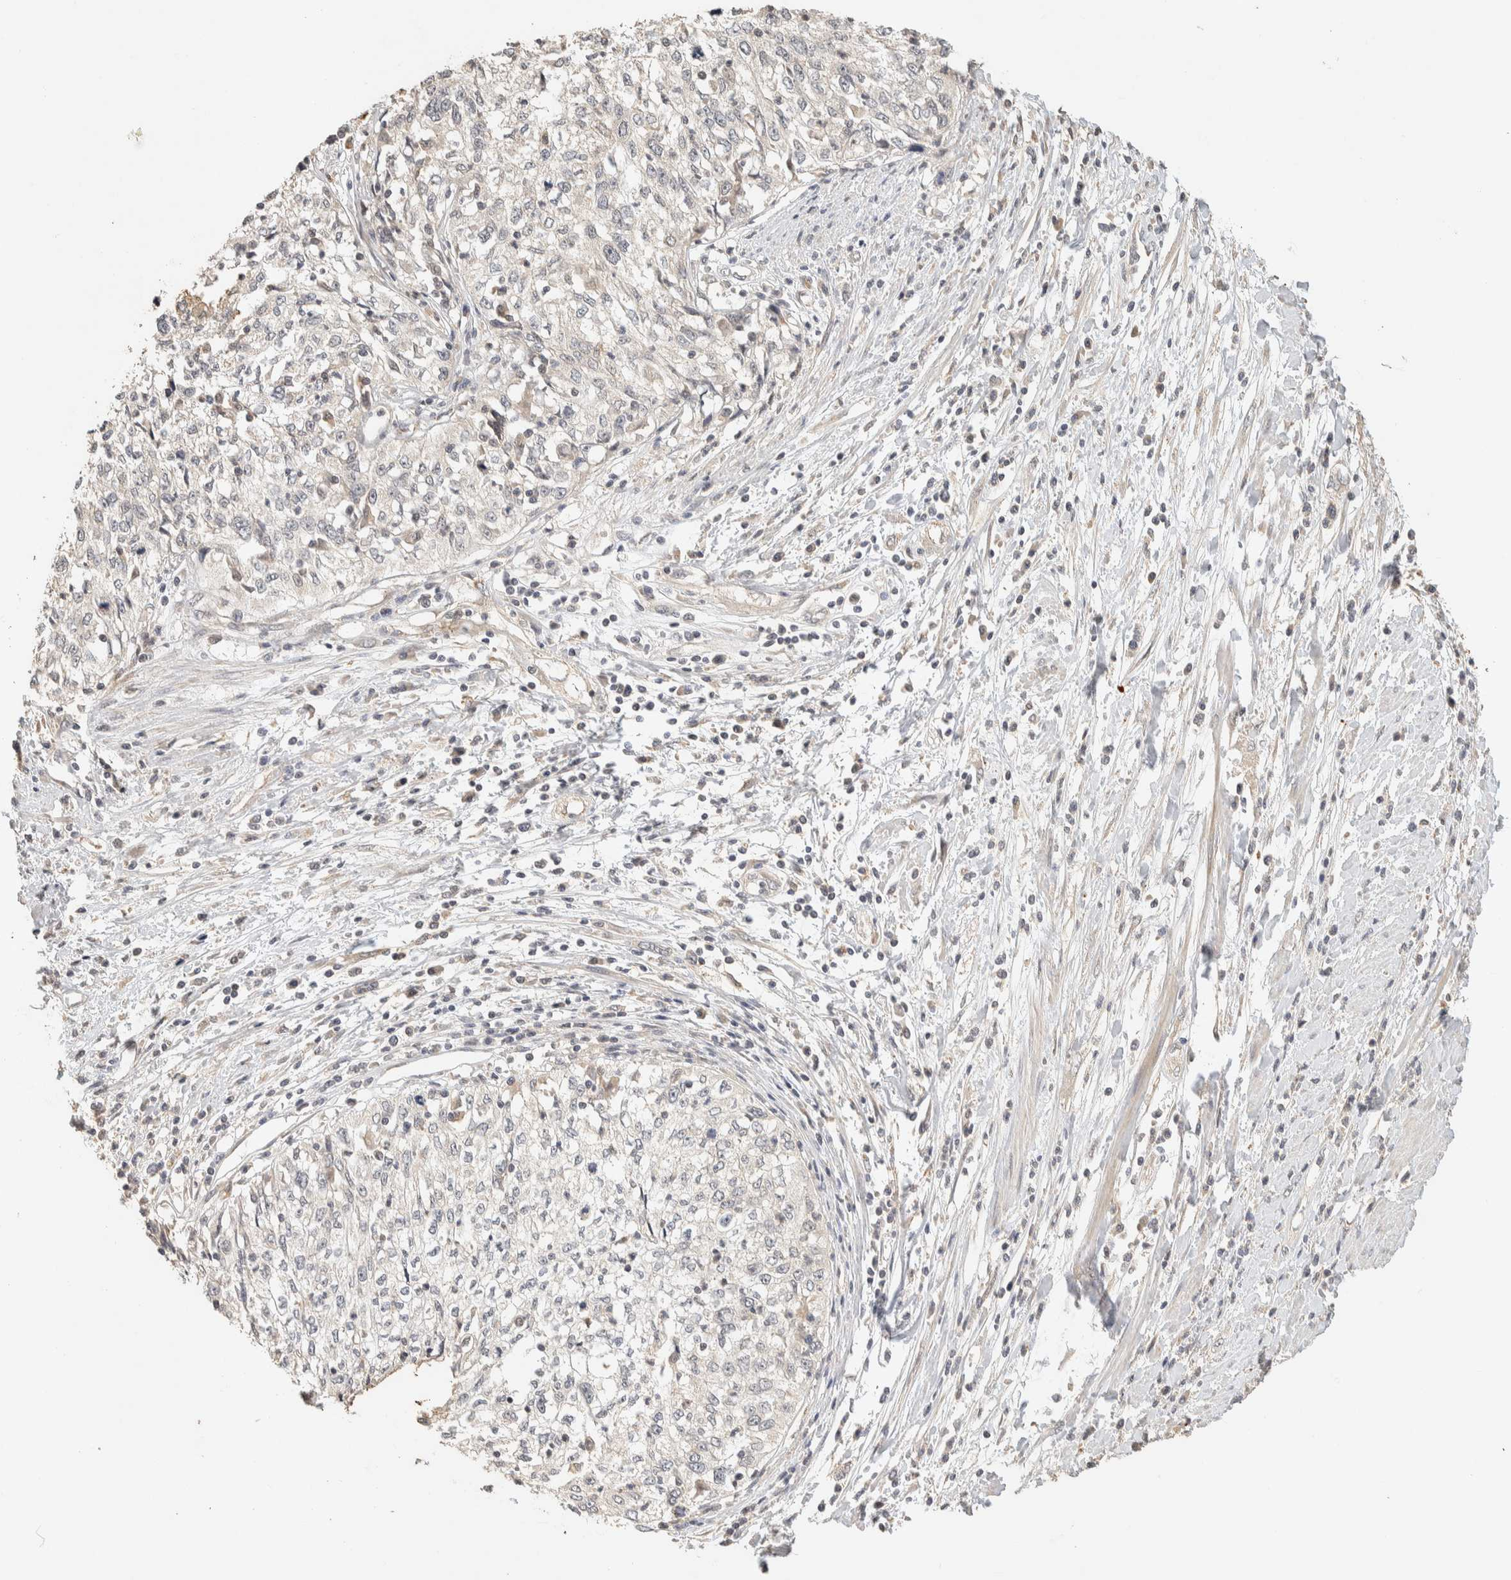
{"staining": {"intensity": "negative", "quantity": "none", "location": "none"}, "tissue": "cervical cancer", "cell_type": "Tumor cells", "image_type": "cancer", "snomed": [{"axis": "morphology", "description": "Squamous cell carcinoma, NOS"}, {"axis": "topography", "description": "Cervix"}], "caption": "IHC image of human cervical squamous cell carcinoma stained for a protein (brown), which exhibits no staining in tumor cells.", "gene": "ITPA", "patient": {"sex": "female", "age": 57}}